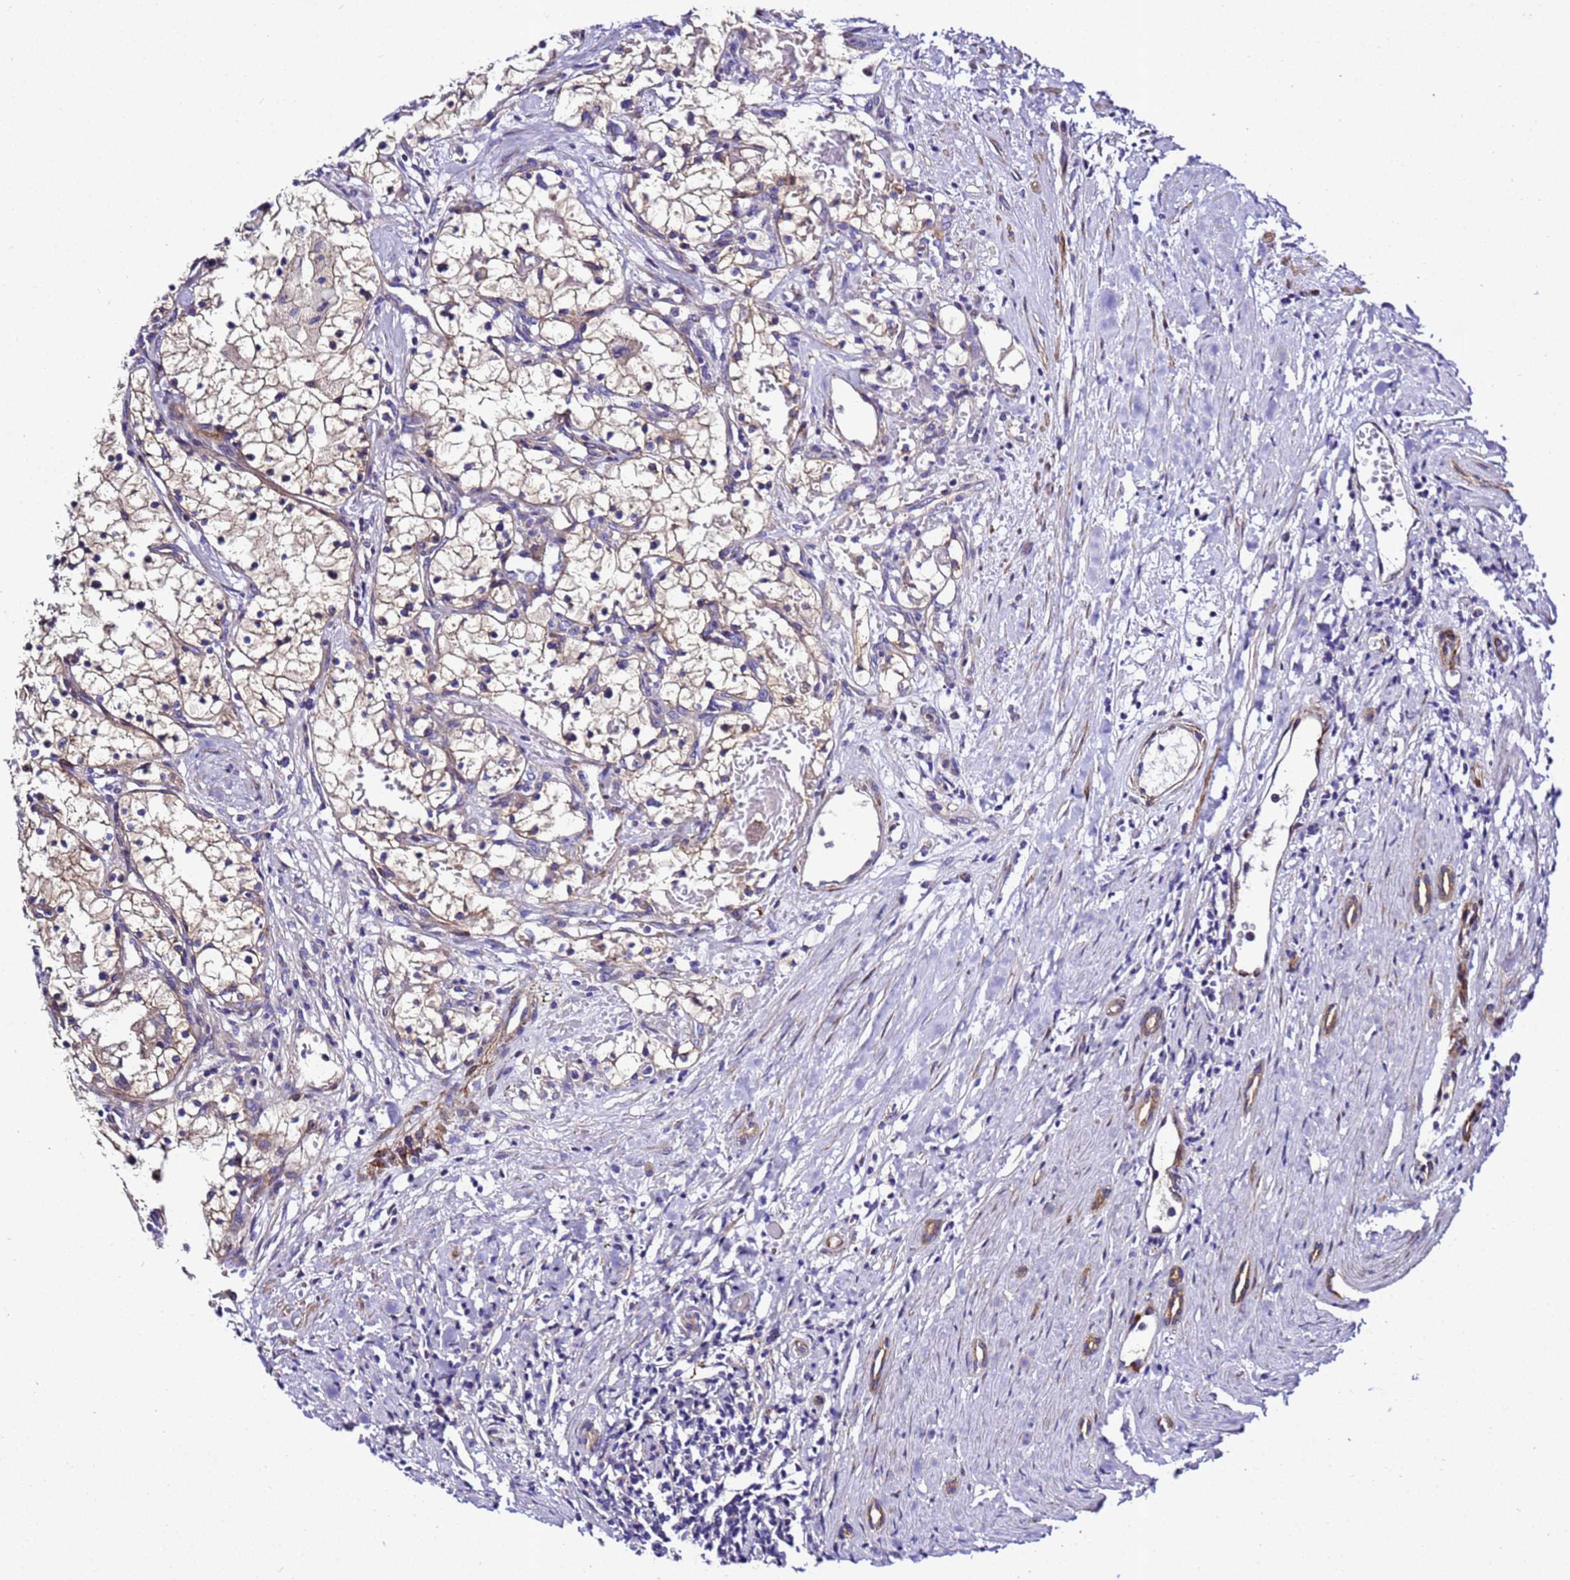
{"staining": {"intensity": "weak", "quantity": "25%-75%", "location": "cytoplasmic/membranous"}, "tissue": "renal cancer", "cell_type": "Tumor cells", "image_type": "cancer", "snomed": [{"axis": "morphology", "description": "Normal tissue, NOS"}, {"axis": "morphology", "description": "Adenocarcinoma, NOS"}, {"axis": "topography", "description": "Kidney"}], "caption": "IHC (DAB (3,3'-diaminobenzidine)) staining of adenocarcinoma (renal) exhibits weak cytoplasmic/membranous protein staining in approximately 25%-75% of tumor cells.", "gene": "ZNF417", "patient": {"sex": "male", "age": 68}}